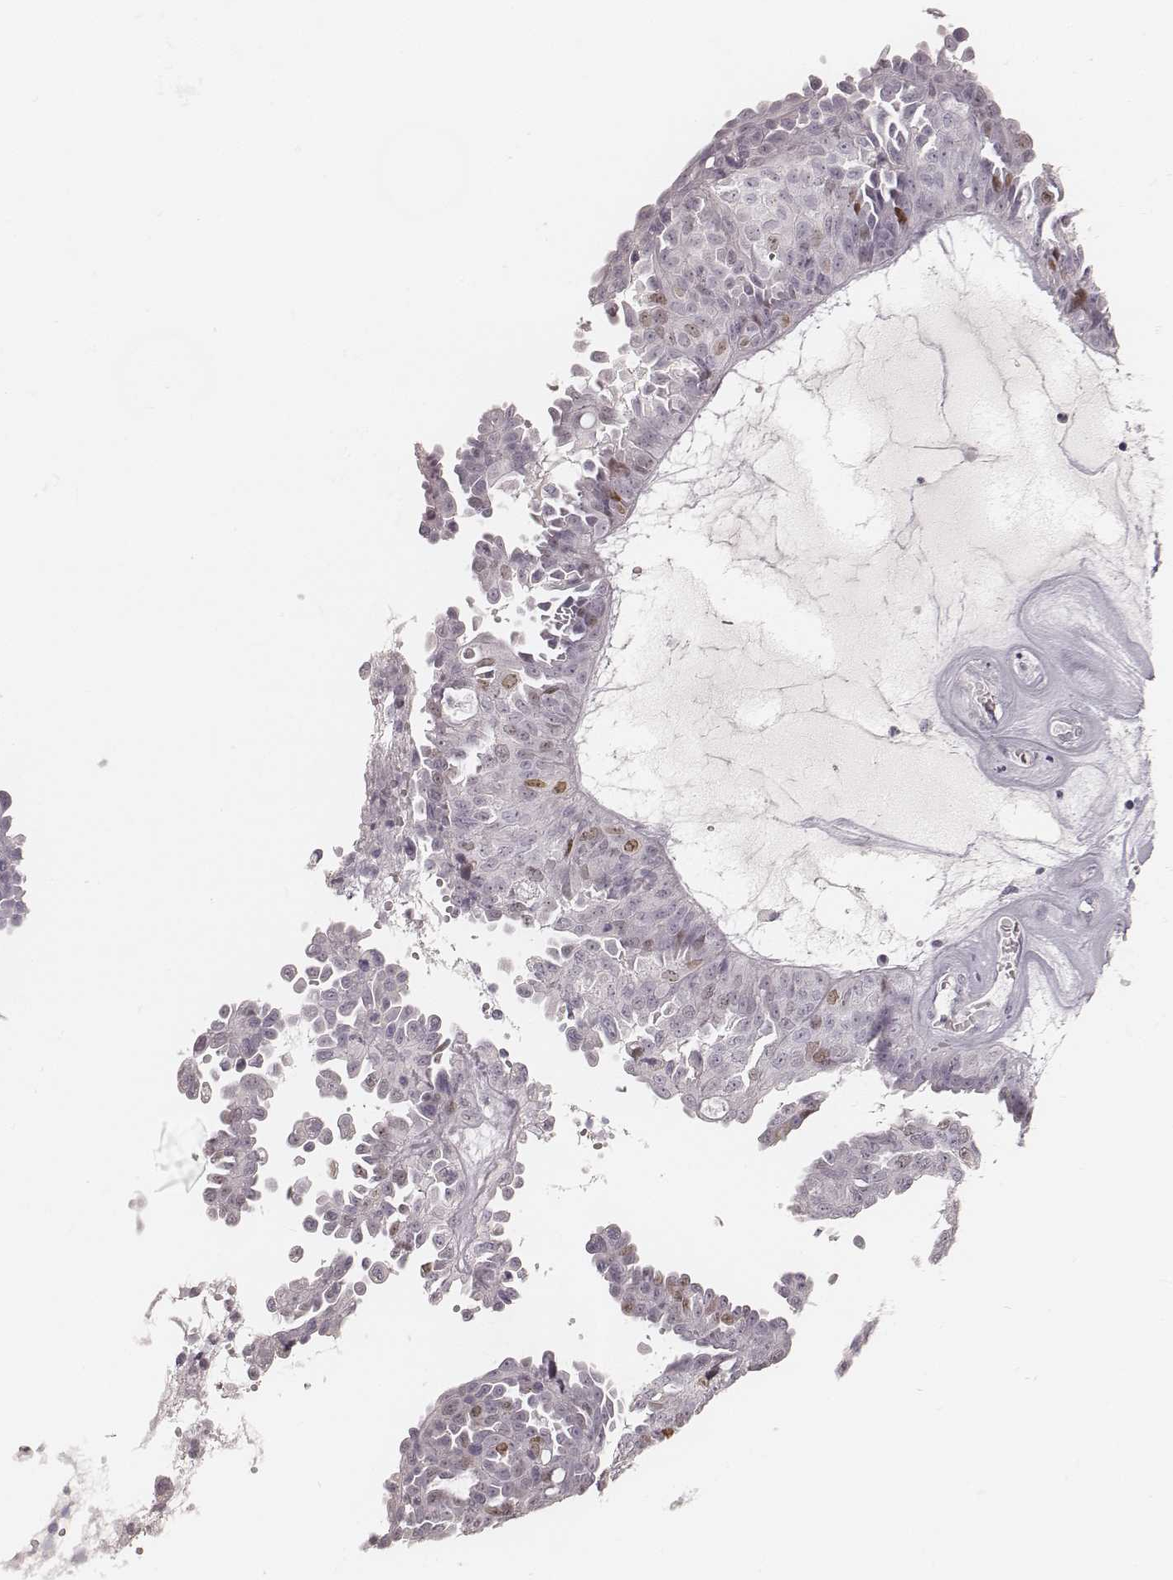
{"staining": {"intensity": "weak", "quantity": "<25%", "location": "nuclear"}, "tissue": "ovarian cancer", "cell_type": "Tumor cells", "image_type": "cancer", "snomed": [{"axis": "morphology", "description": "Cystadenocarcinoma, serous, NOS"}, {"axis": "topography", "description": "Ovary"}], "caption": "An IHC micrograph of ovarian cancer is shown. There is no staining in tumor cells of ovarian cancer. The staining was performed using DAB (3,3'-diaminobenzidine) to visualize the protein expression in brown, while the nuclei were stained in blue with hematoxylin (Magnification: 20x).", "gene": "TEX37", "patient": {"sex": "female", "age": 71}}